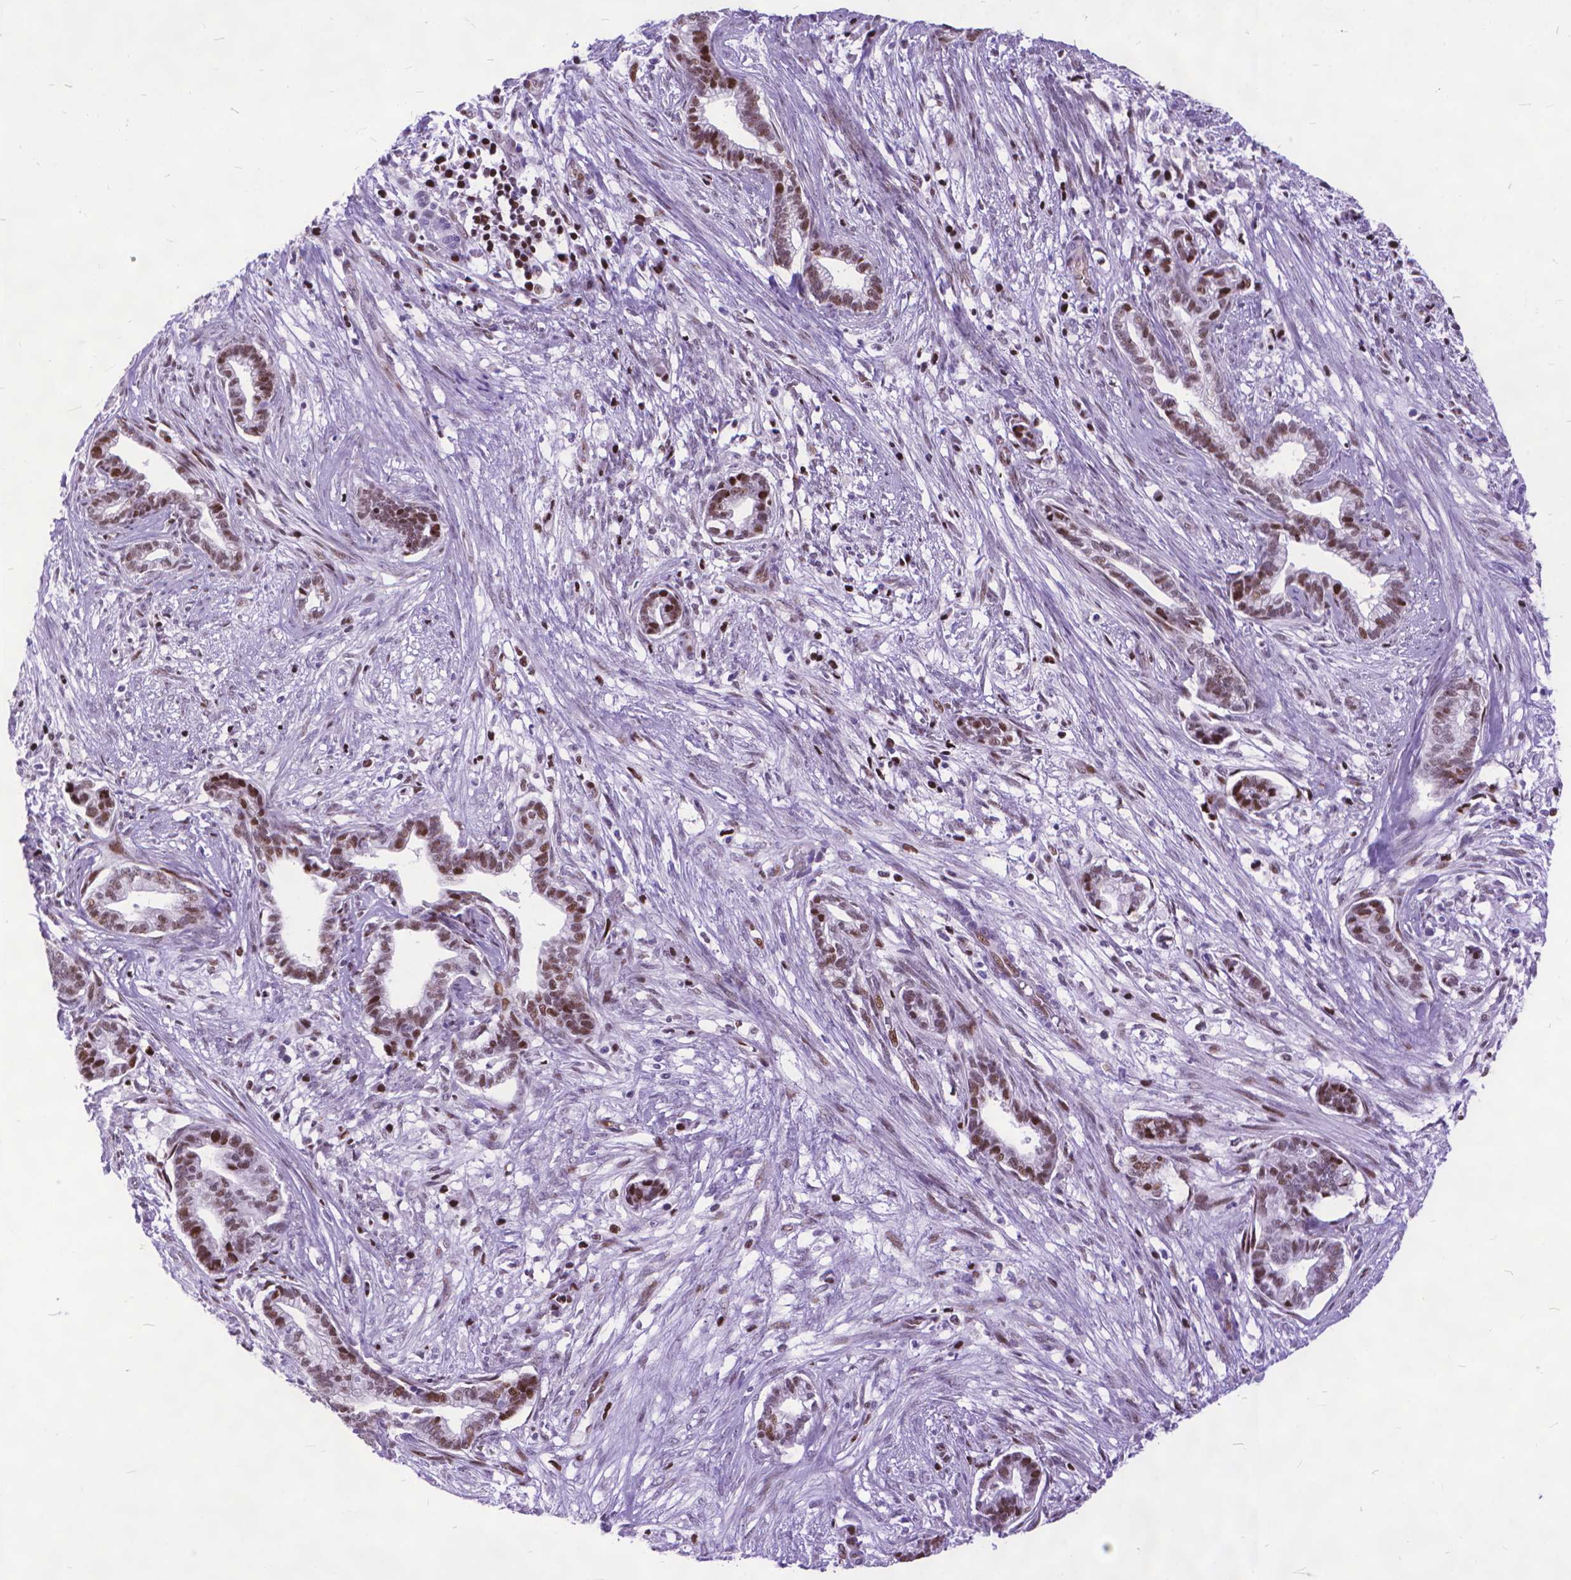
{"staining": {"intensity": "moderate", "quantity": ">75%", "location": "nuclear"}, "tissue": "cervical cancer", "cell_type": "Tumor cells", "image_type": "cancer", "snomed": [{"axis": "morphology", "description": "Adenocarcinoma, NOS"}, {"axis": "topography", "description": "Cervix"}], "caption": "Tumor cells demonstrate medium levels of moderate nuclear expression in about >75% of cells in cervical cancer. Using DAB (3,3'-diaminobenzidine) (brown) and hematoxylin (blue) stains, captured at high magnification using brightfield microscopy.", "gene": "POLE4", "patient": {"sex": "female", "age": 62}}